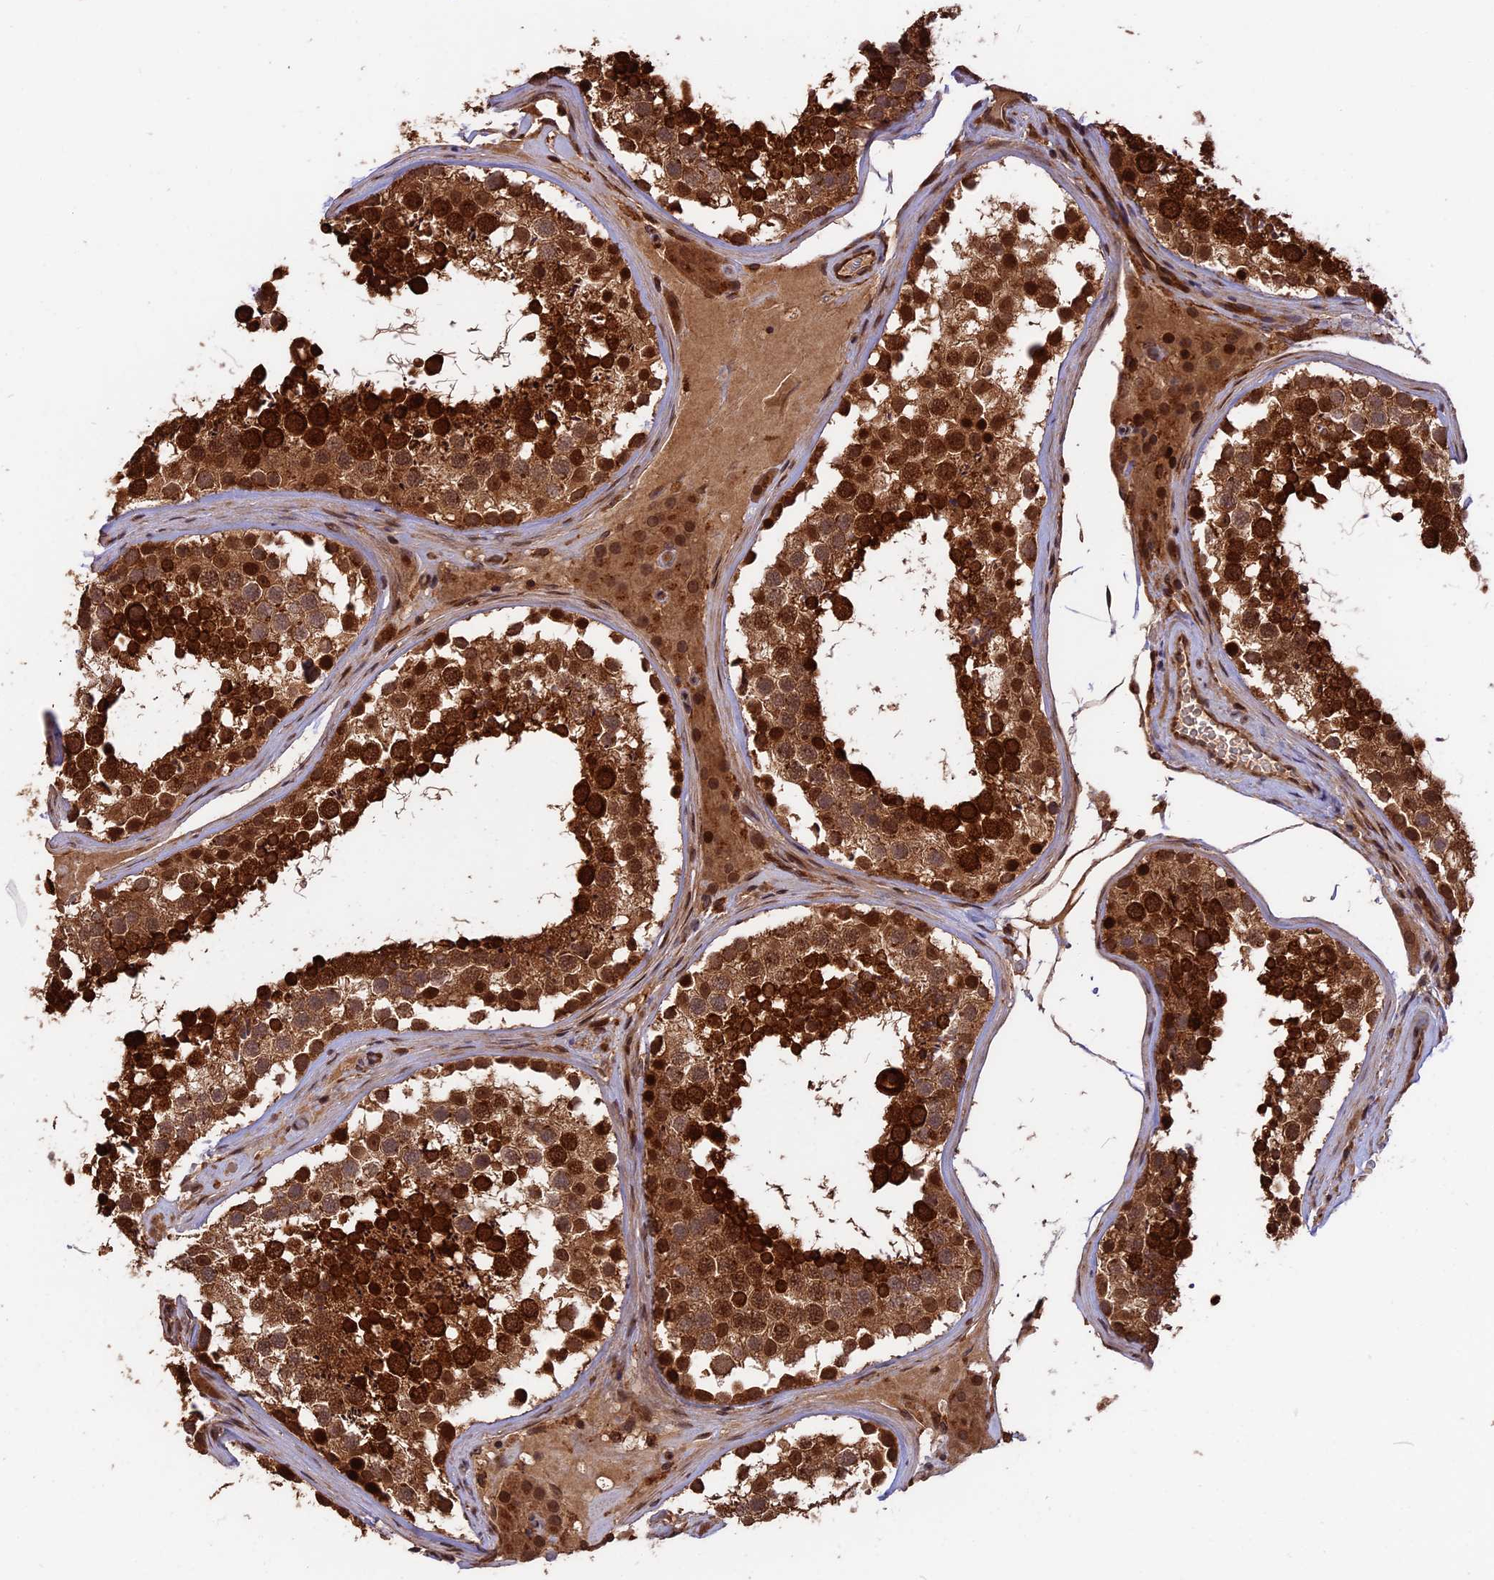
{"staining": {"intensity": "strong", "quantity": ">75%", "location": "cytoplasmic/membranous,nuclear"}, "tissue": "testis", "cell_type": "Cells in seminiferous ducts", "image_type": "normal", "snomed": [{"axis": "morphology", "description": "Normal tissue, NOS"}, {"axis": "topography", "description": "Testis"}], "caption": "Protein staining by immunohistochemistry shows strong cytoplasmic/membranous,nuclear expression in approximately >75% of cells in seminiferous ducts in benign testis.", "gene": "ESCO1", "patient": {"sex": "male", "age": 46}}